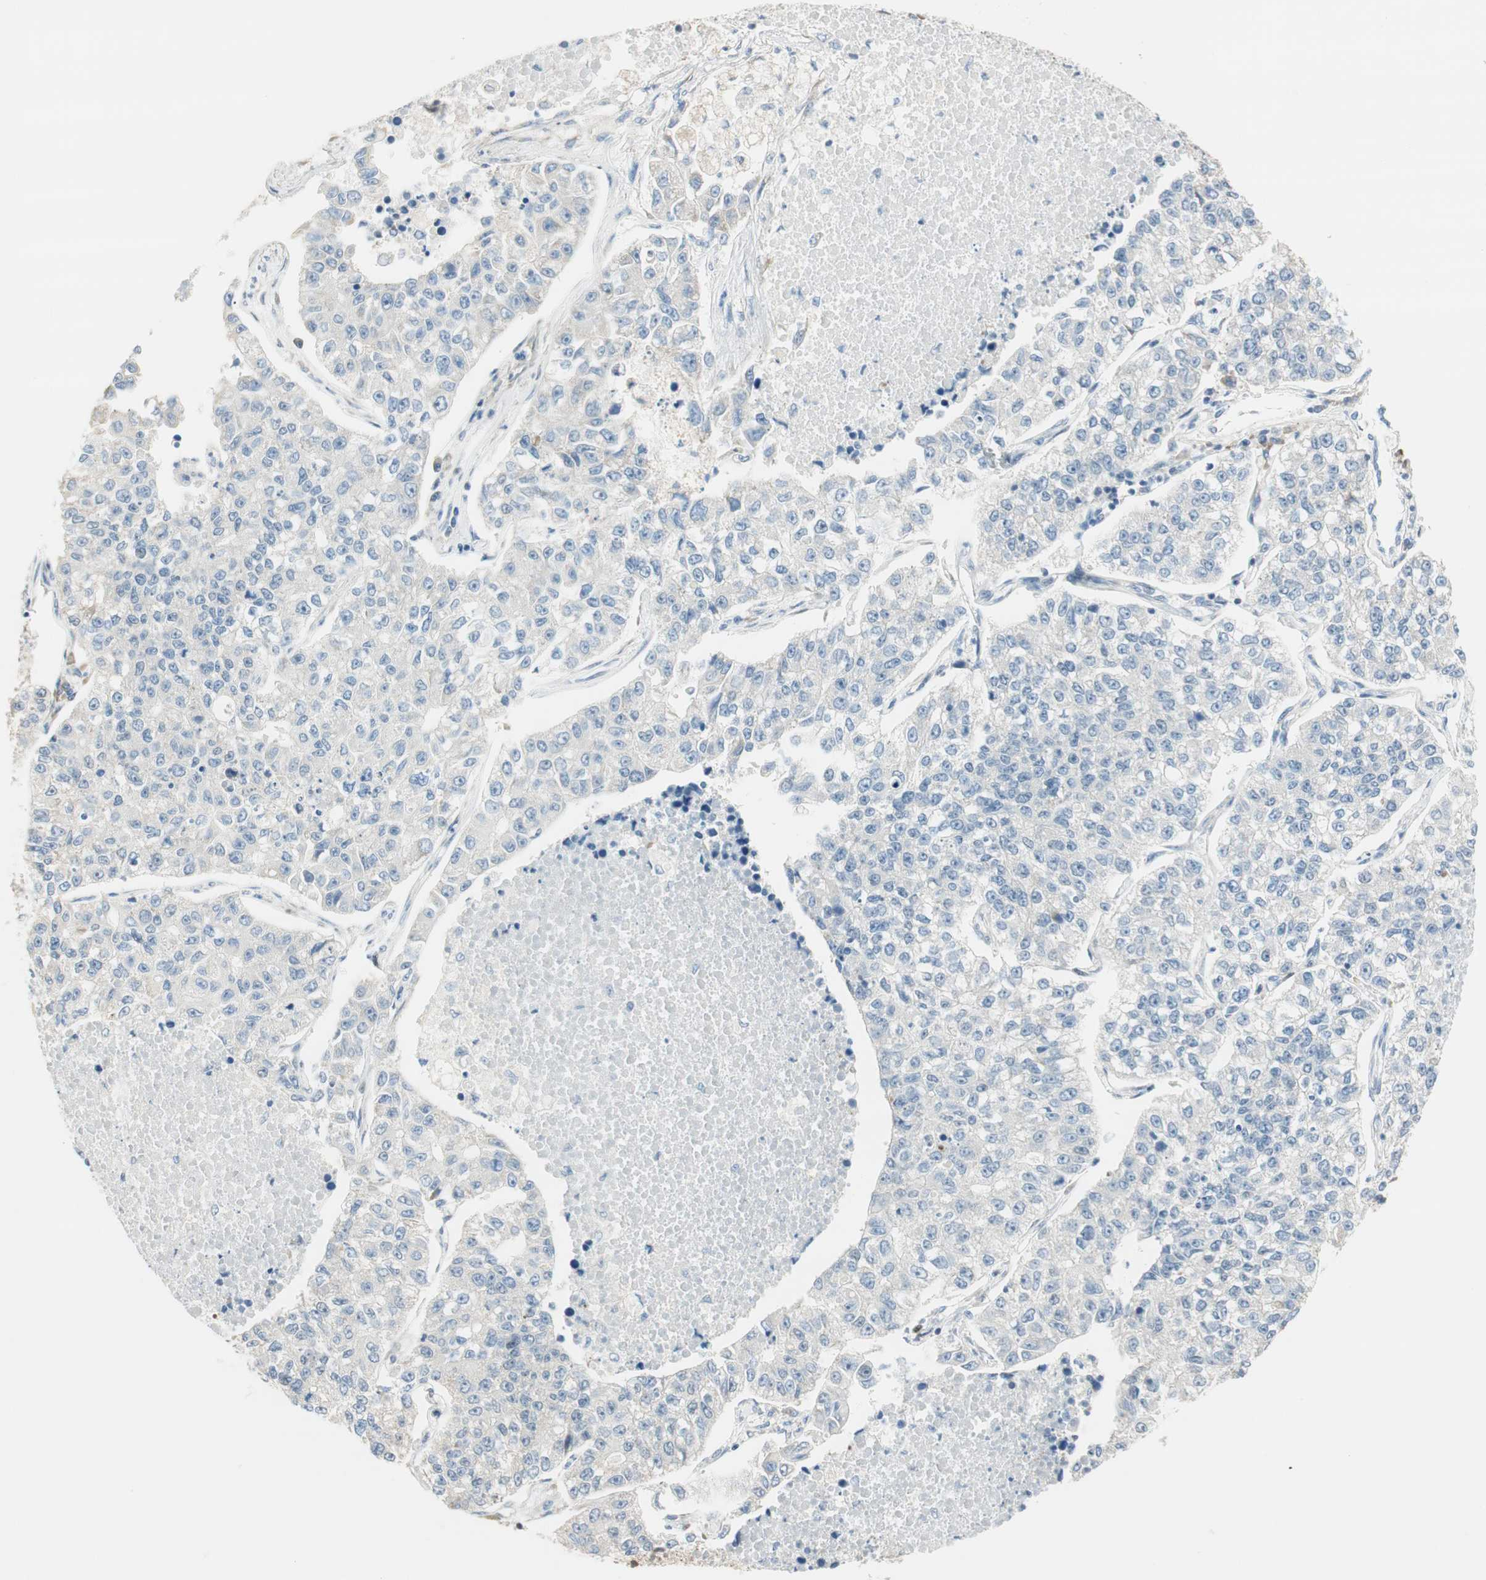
{"staining": {"intensity": "negative", "quantity": "none", "location": "none"}, "tissue": "lung cancer", "cell_type": "Tumor cells", "image_type": "cancer", "snomed": [{"axis": "morphology", "description": "Adenocarcinoma, NOS"}, {"axis": "topography", "description": "Lung"}], "caption": "Adenocarcinoma (lung) was stained to show a protein in brown. There is no significant positivity in tumor cells.", "gene": "MSX2", "patient": {"sex": "male", "age": 49}}